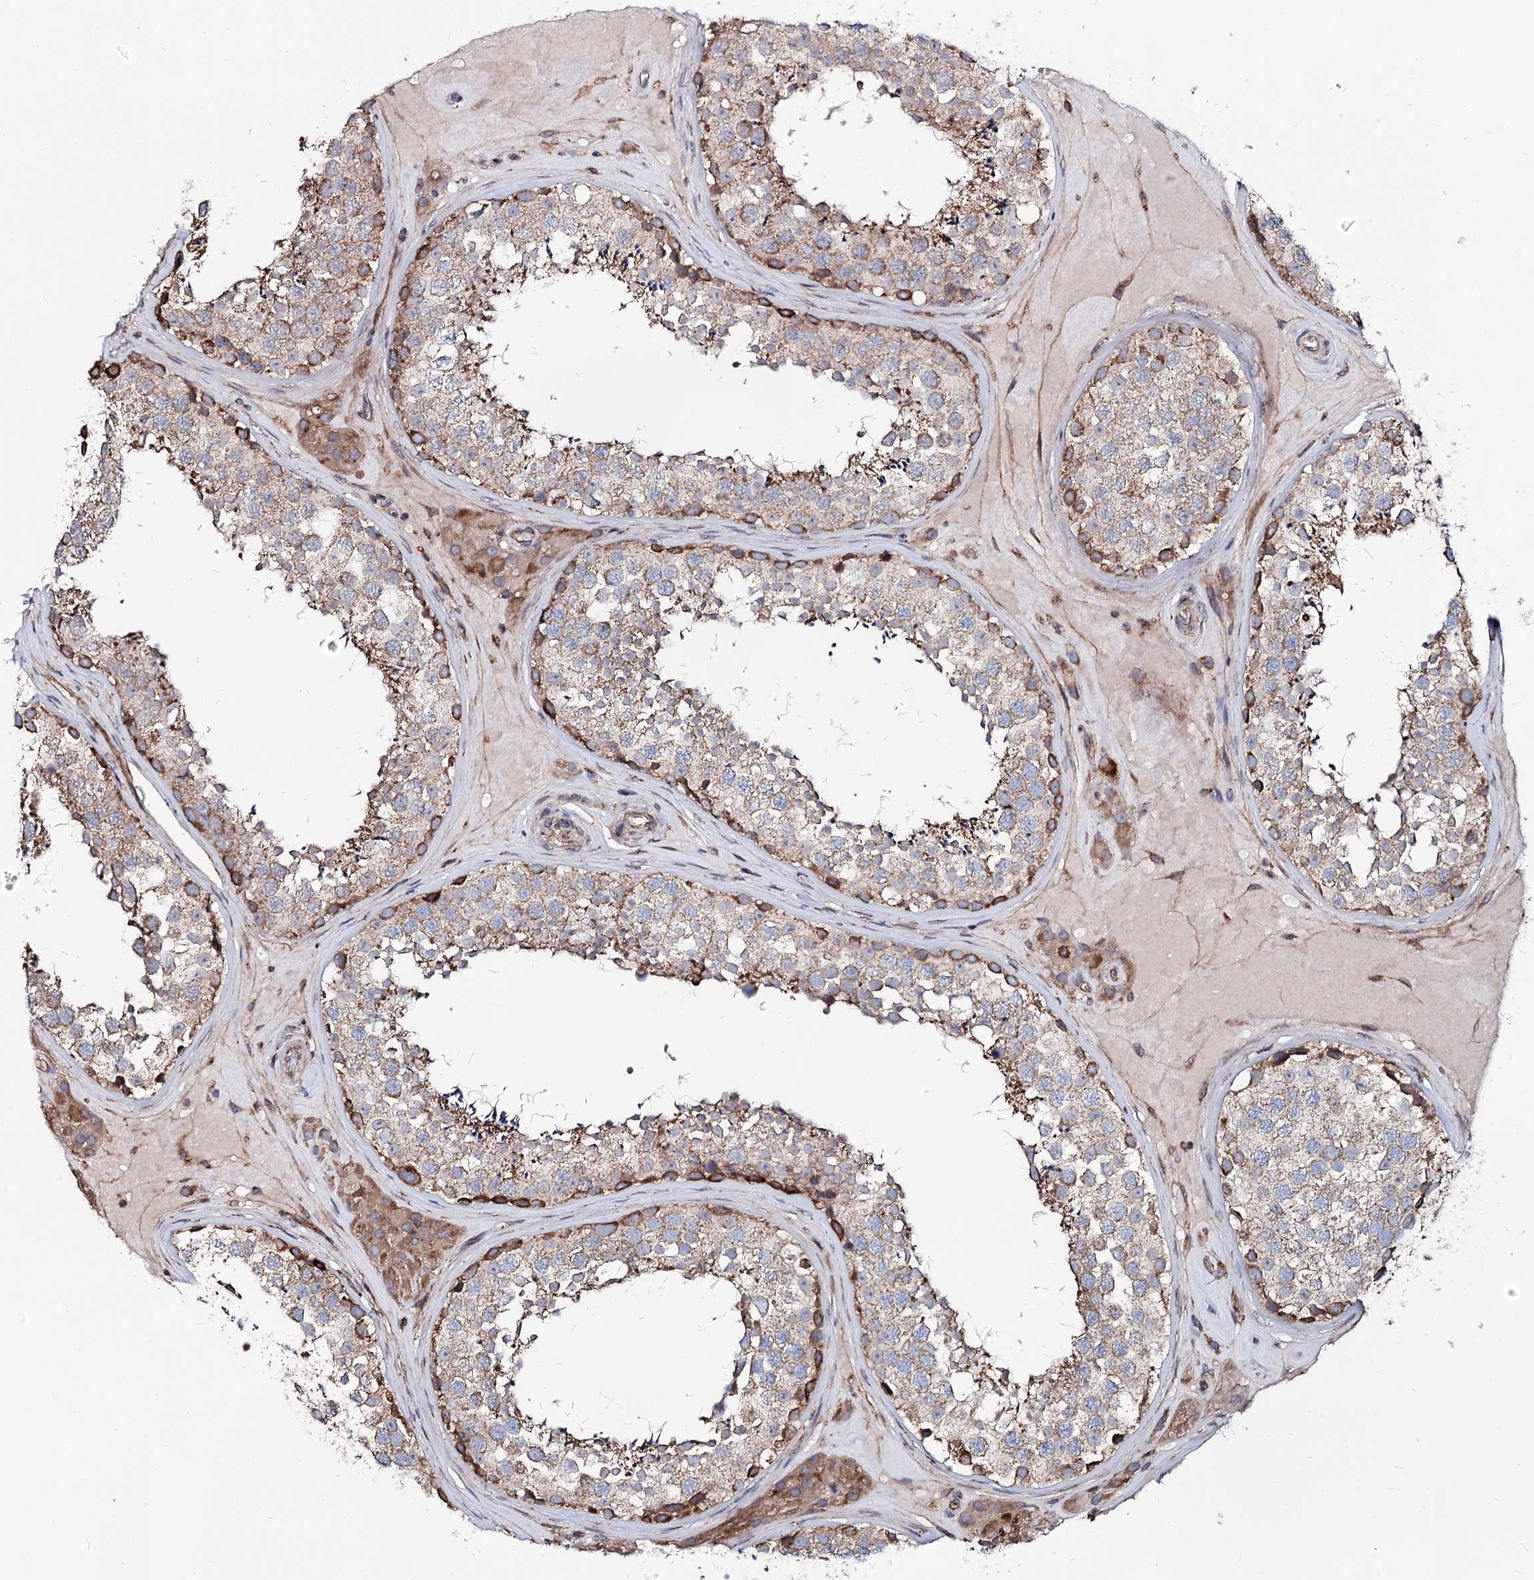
{"staining": {"intensity": "moderate", "quantity": ">75%", "location": "cytoplasmic/membranous"}, "tissue": "testis", "cell_type": "Cells in seminiferous ducts", "image_type": "normal", "snomed": [{"axis": "morphology", "description": "Normal tissue, NOS"}, {"axis": "topography", "description": "Testis"}], "caption": "Cells in seminiferous ducts demonstrate moderate cytoplasmic/membranous staining in about >75% of cells in benign testis. The staining was performed using DAB to visualize the protein expression in brown, while the nuclei were stained in blue with hematoxylin (Magnification: 20x).", "gene": "MSANTD2", "patient": {"sex": "male", "age": 46}}